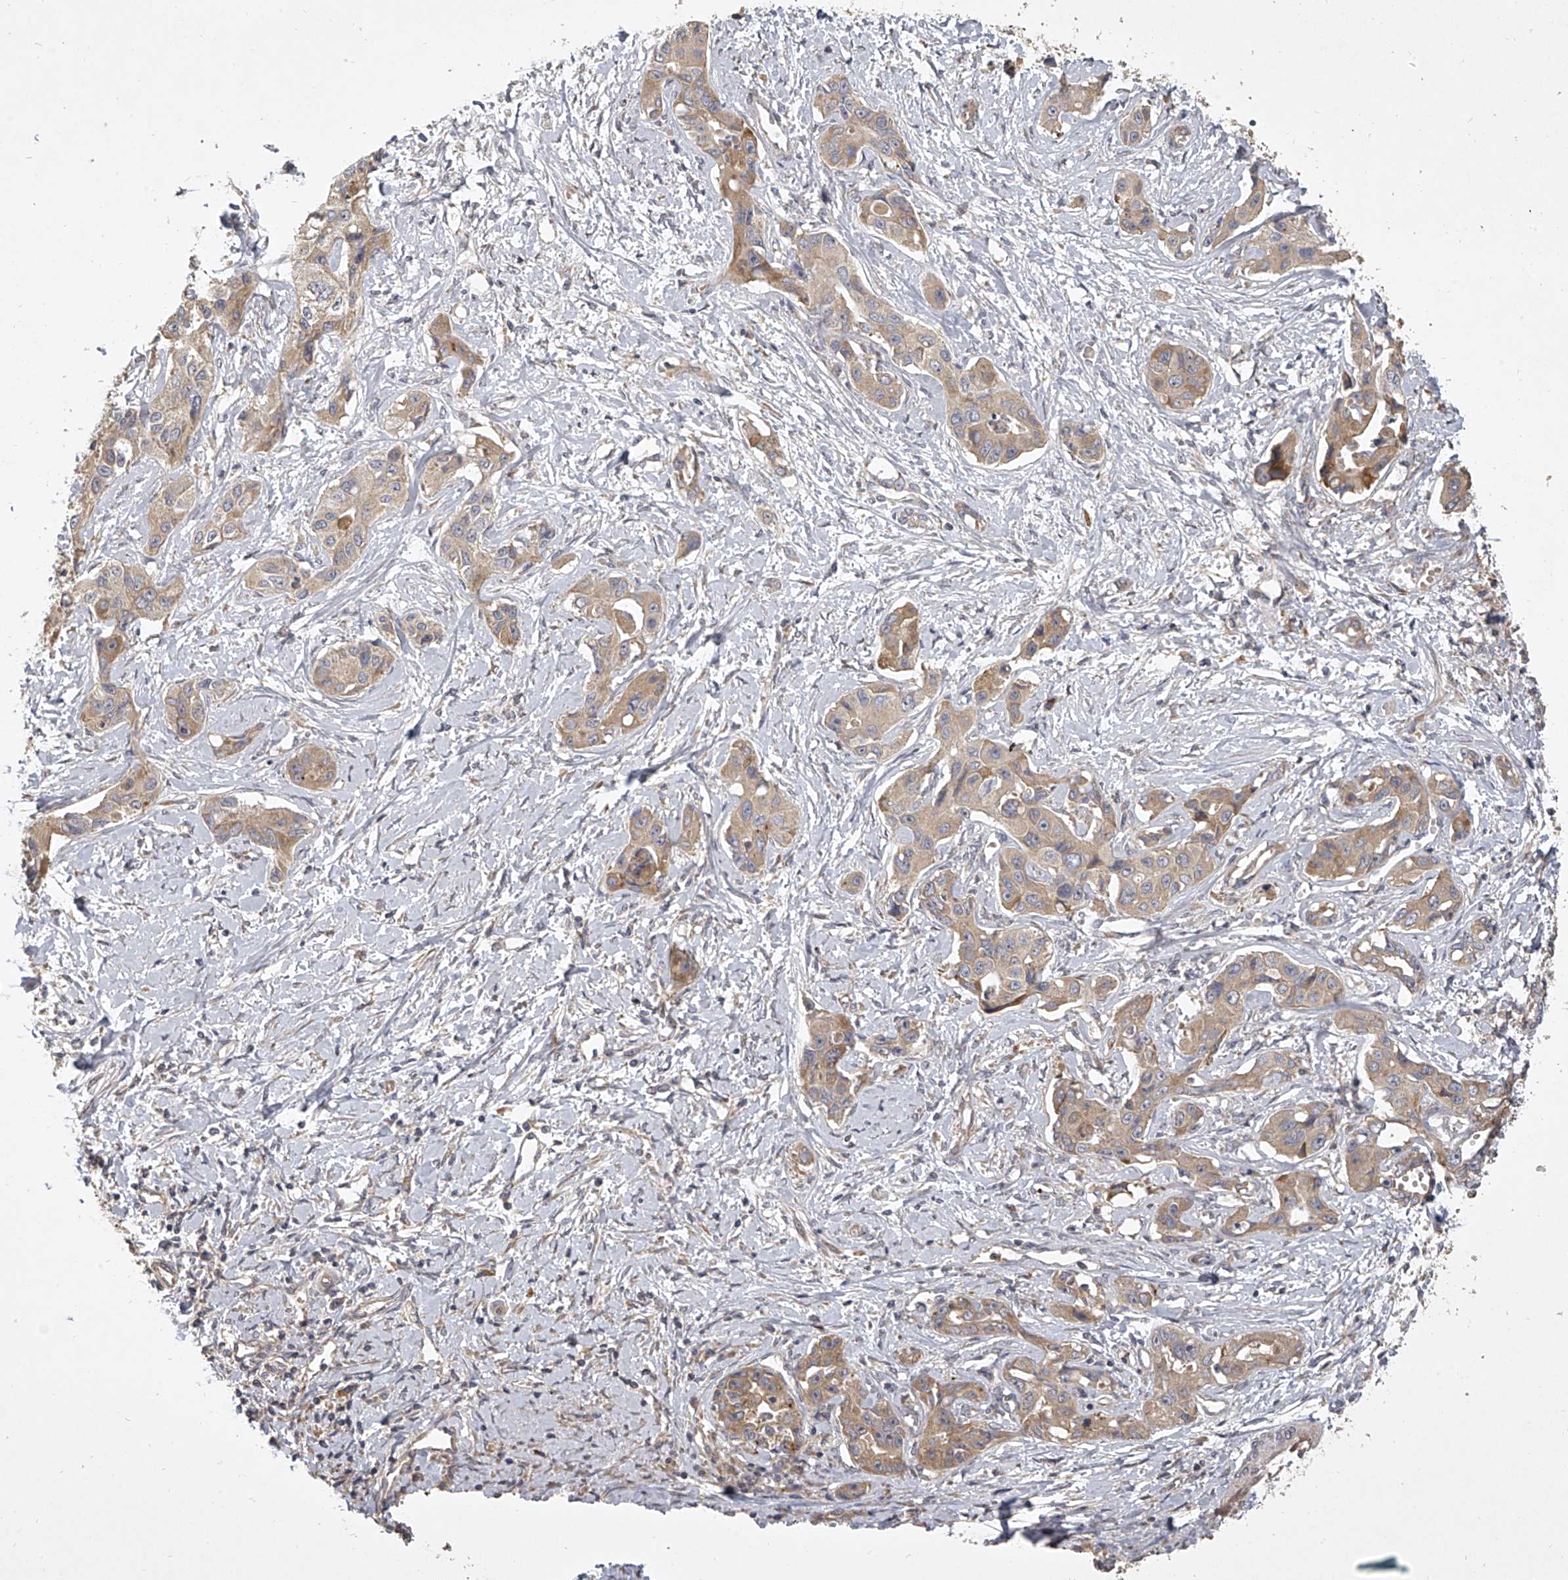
{"staining": {"intensity": "moderate", "quantity": ">75%", "location": "cytoplasmic/membranous"}, "tissue": "liver cancer", "cell_type": "Tumor cells", "image_type": "cancer", "snomed": [{"axis": "morphology", "description": "Cholangiocarcinoma"}, {"axis": "topography", "description": "Liver"}], "caption": "Human cholangiocarcinoma (liver) stained for a protein (brown) displays moderate cytoplasmic/membranous positive expression in about >75% of tumor cells.", "gene": "DOCK9", "patient": {"sex": "male", "age": 59}}